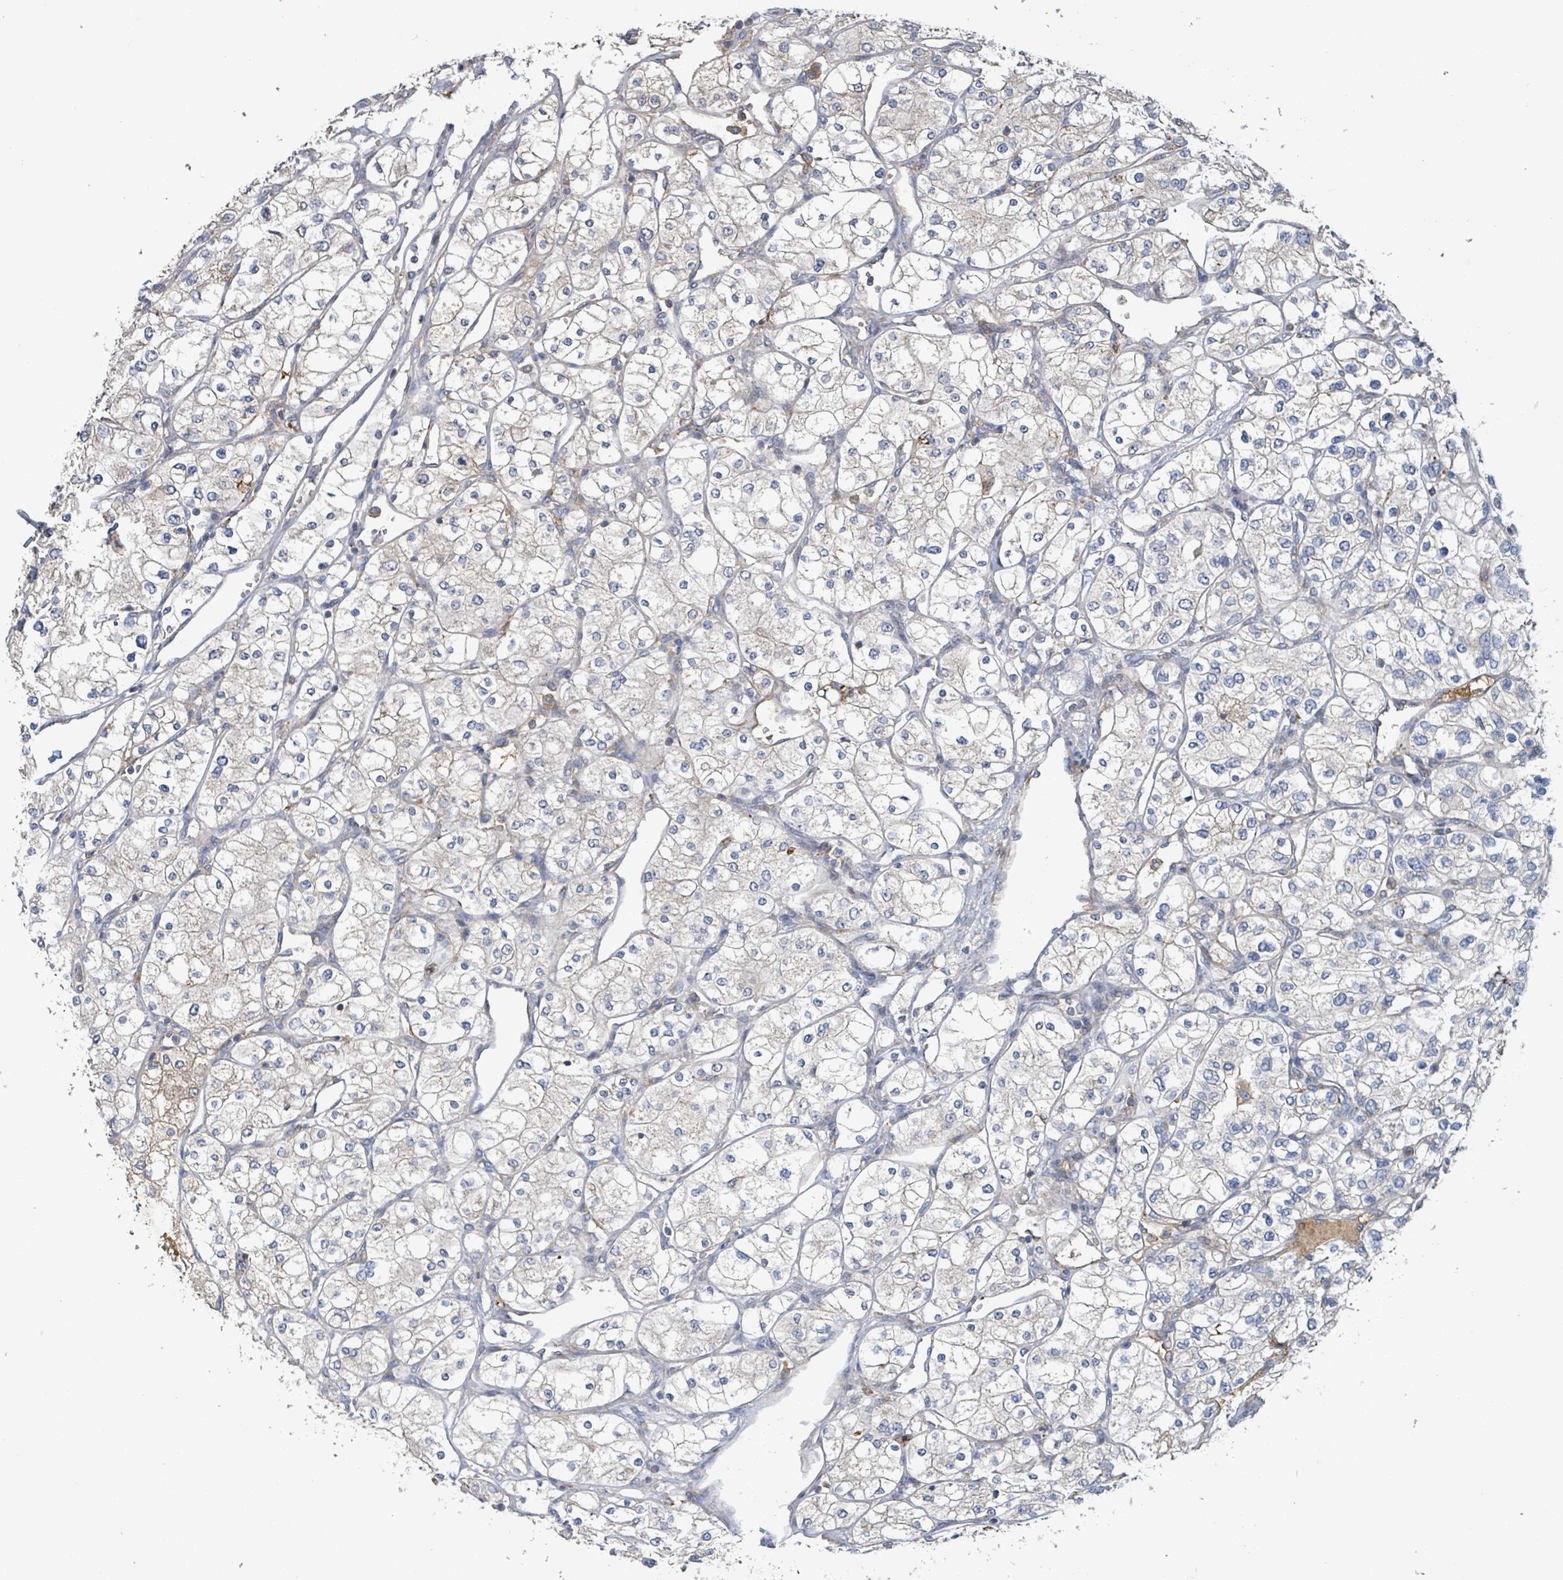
{"staining": {"intensity": "negative", "quantity": "none", "location": "none"}, "tissue": "renal cancer", "cell_type": "Tumor cells", "image_type": "cancer", "snomed": [{"axis": "morphology", "description": "Adenocarcinoma, NOS"}, {"axis": "topography", "description": "Kidney"}], "caption": "A micrograph of human adenocarcinoma (renal) is negative for staining in tumor cells.", "gene": "PLAAT1", "patient": {"sex": "male", "age": 80}}